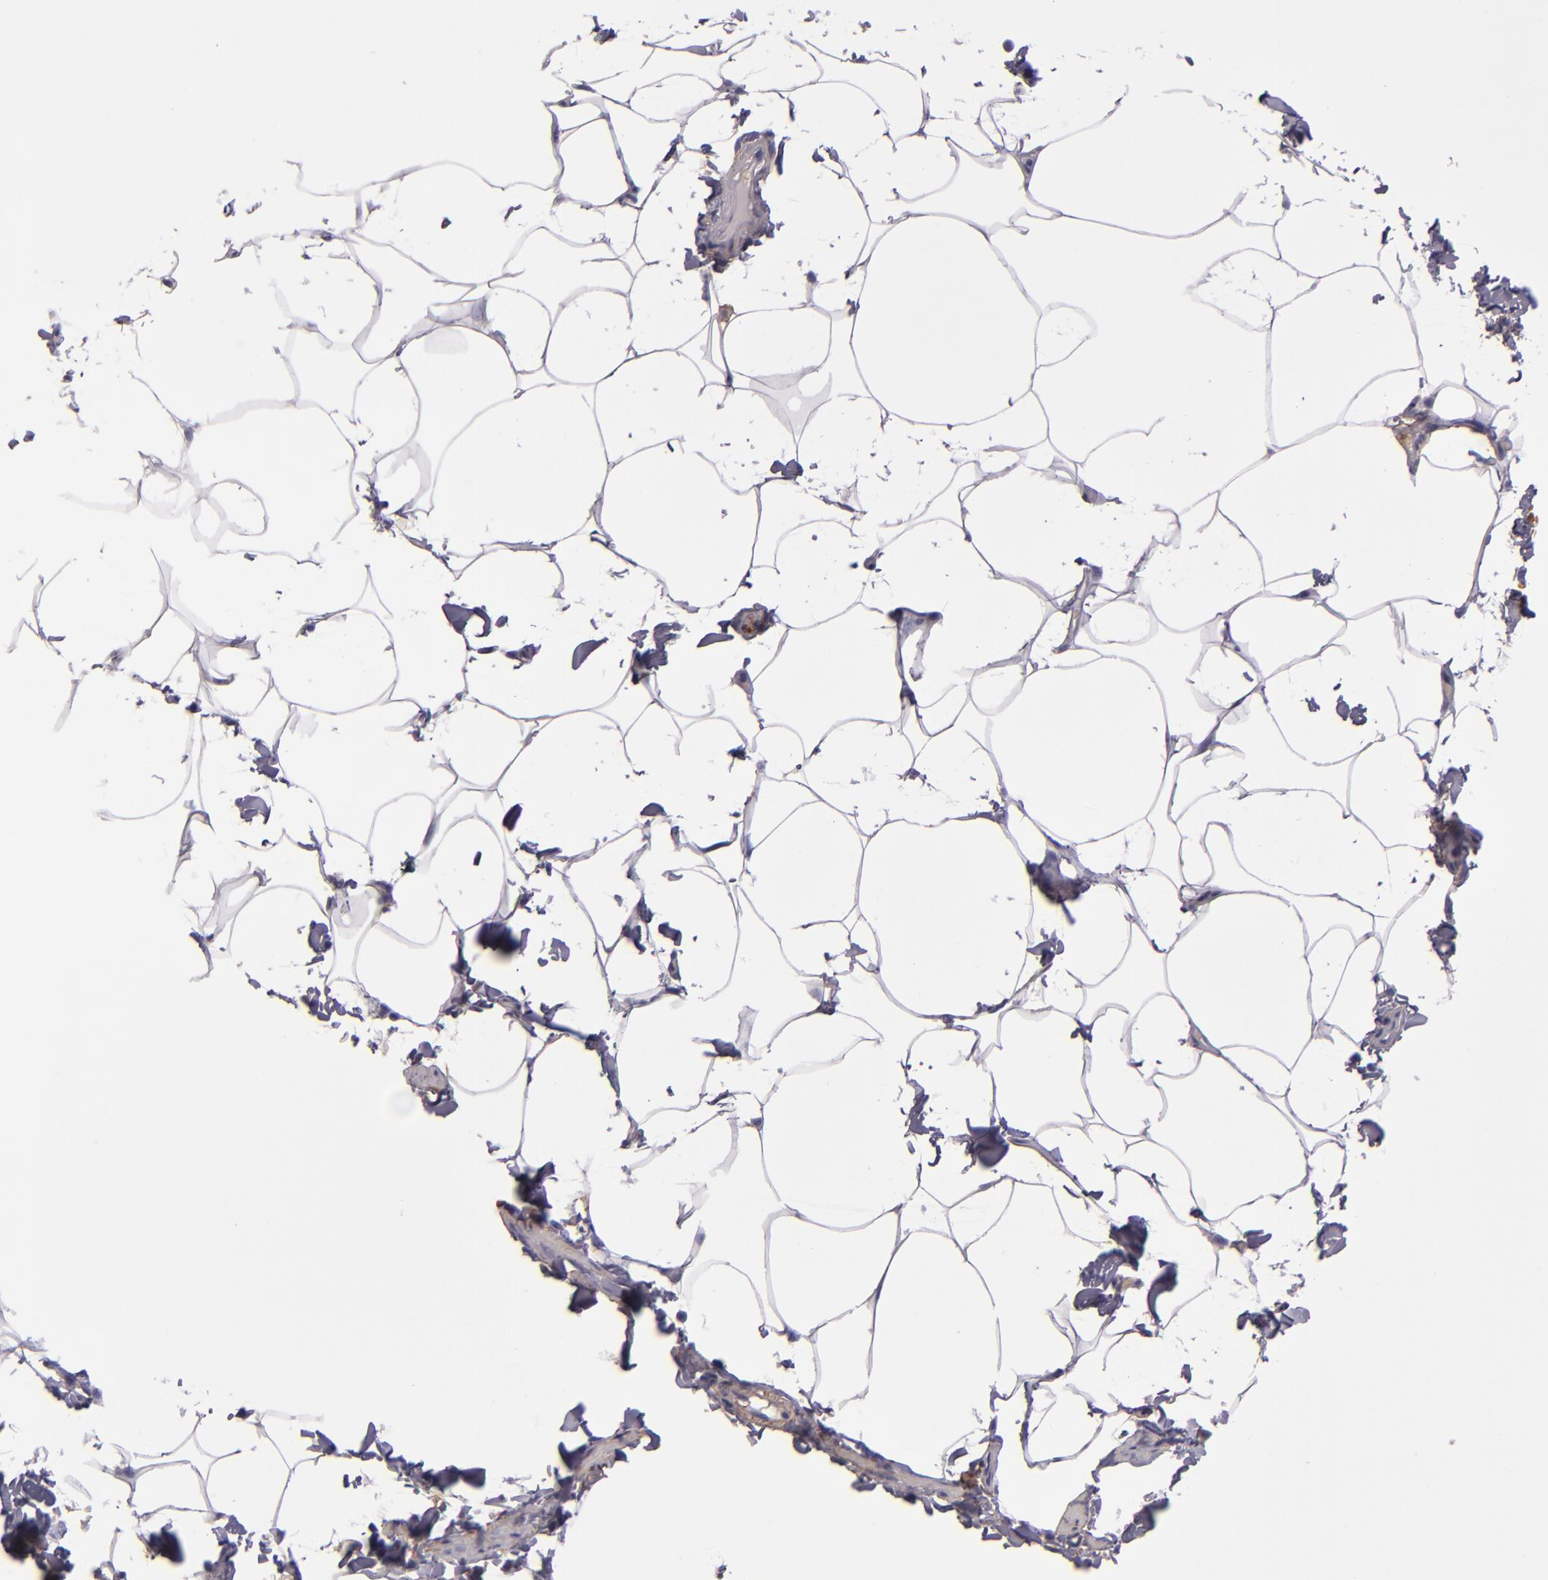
{"staining": {"intensity": "negative", "quantity": "none", "location": "none"}, "tissue": "adipose tissue", "cell_type": "Adipocytes", "image_type": "normal", "snomed": [{"axis": "morphology", "description": "Normal tissue, NOS"}, {"axis": "topography", "description": "Vascular tissue"}], "caption": "Immunohistochemical staining of unremarkable human adipose tissue displays no significant staining in adipocytes. (Stains: DAB immunohistochemistry with hematoxylin counter stain, Microscopy: brightfield microscopy at high magnification).", "gene": "CD9", "patient": {"sex": "male", "age": 41}}